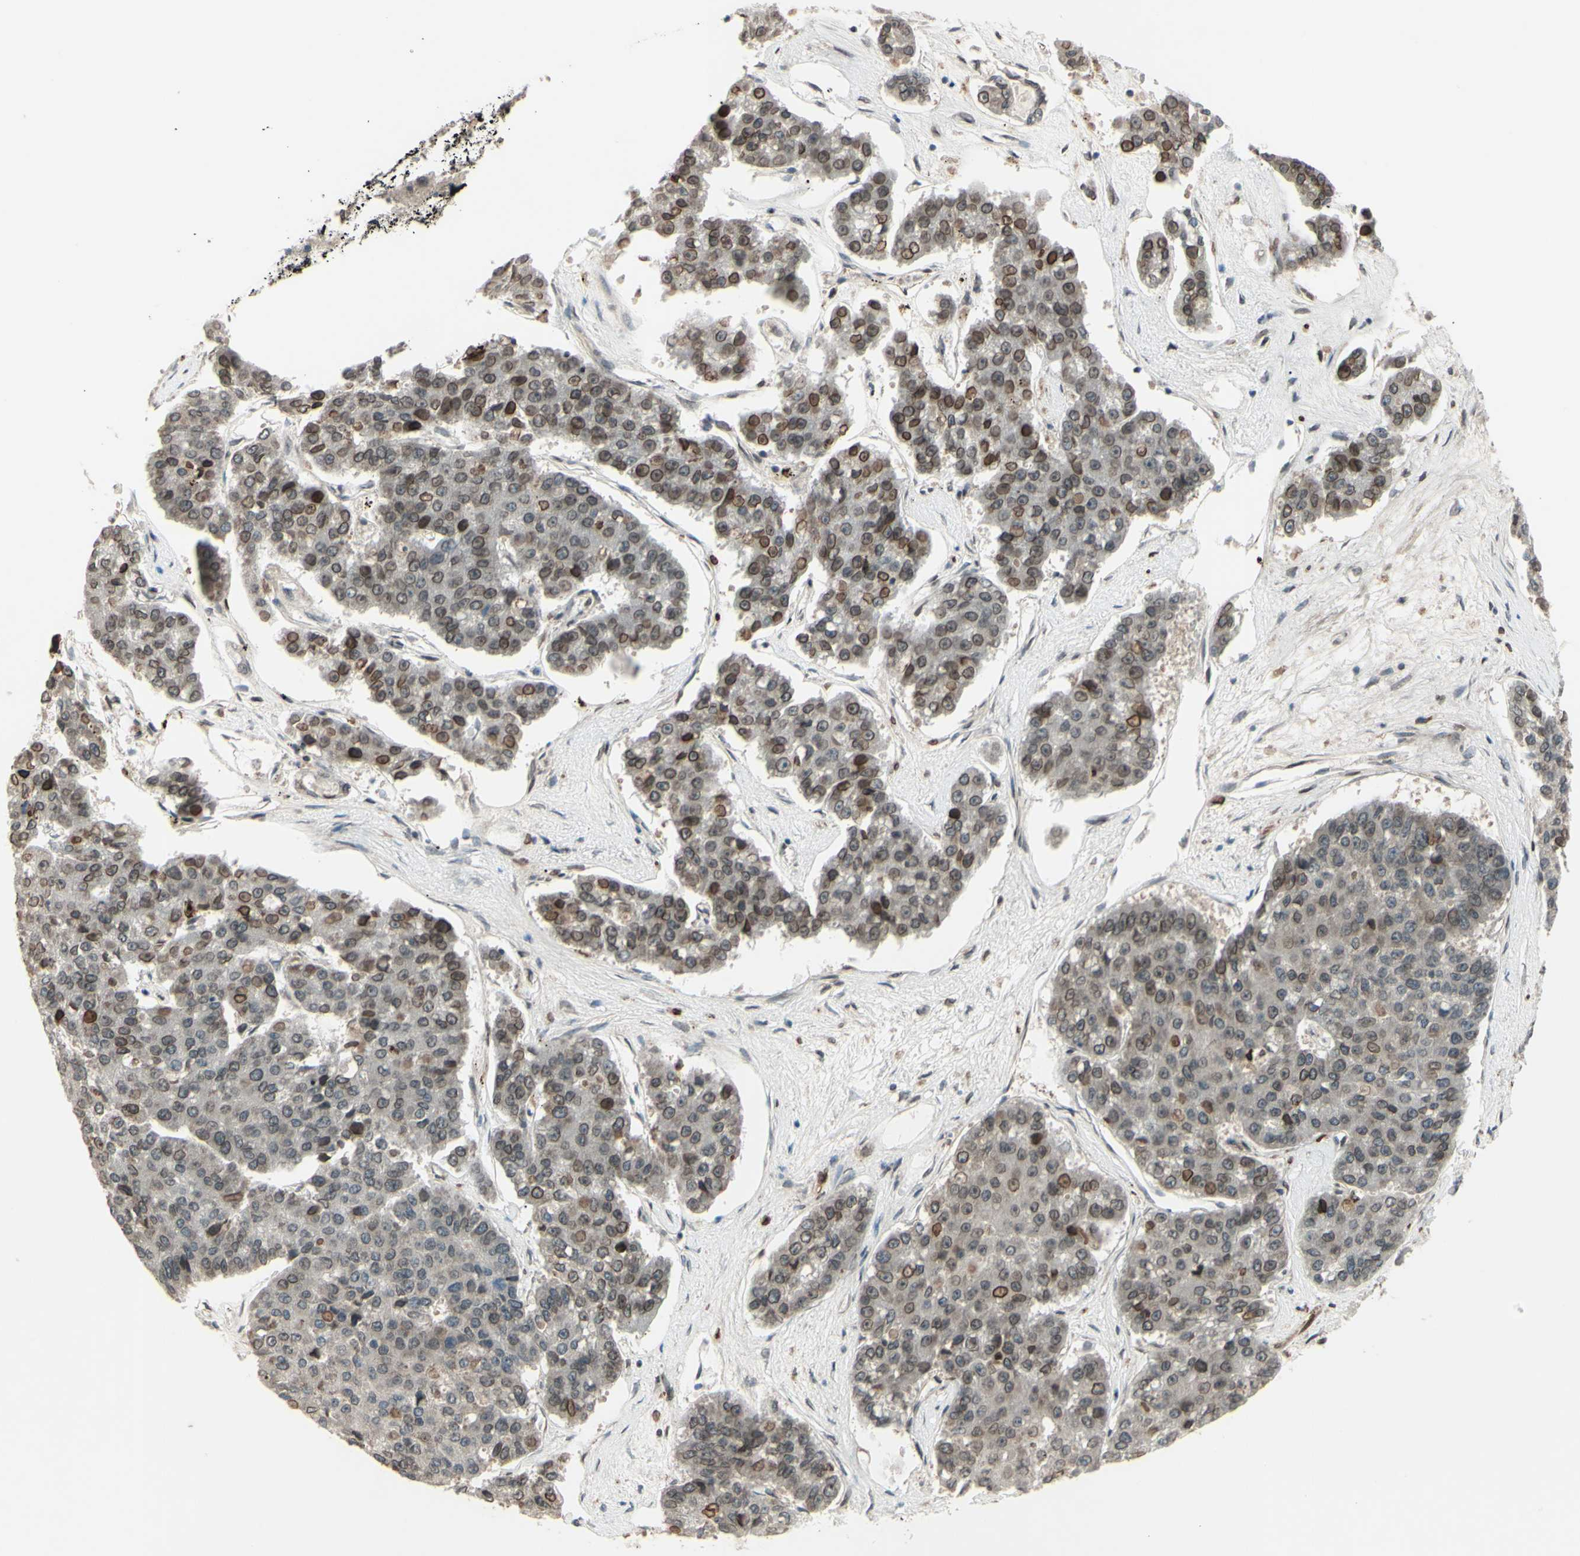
{"staining": {"intensity": "moderate", "quantity": "25%-75%", "location": "cytoplasmic/membranous,nuclear"}, "tissue": "pancreatic cancer", "cell_type": "Tumor cells", "image_type": "cancer", "snomed": [{"axis": "morphology", "description": "Adenocarcinoma, NOS"}, {"axis": "topography", "description": "Pancreas"}], "caption": "Immunohistochemistry (IHC) image of pancreatic cancer (adenocarcinoma) stained for a protein (brown), which reveals medium levels of moderate cytoplasmic/membranous and nuclear expression in approximately 25%-75% of tumor cells.", "gene": "MLF2", "patient": {"sex": "male", "age": 50}}